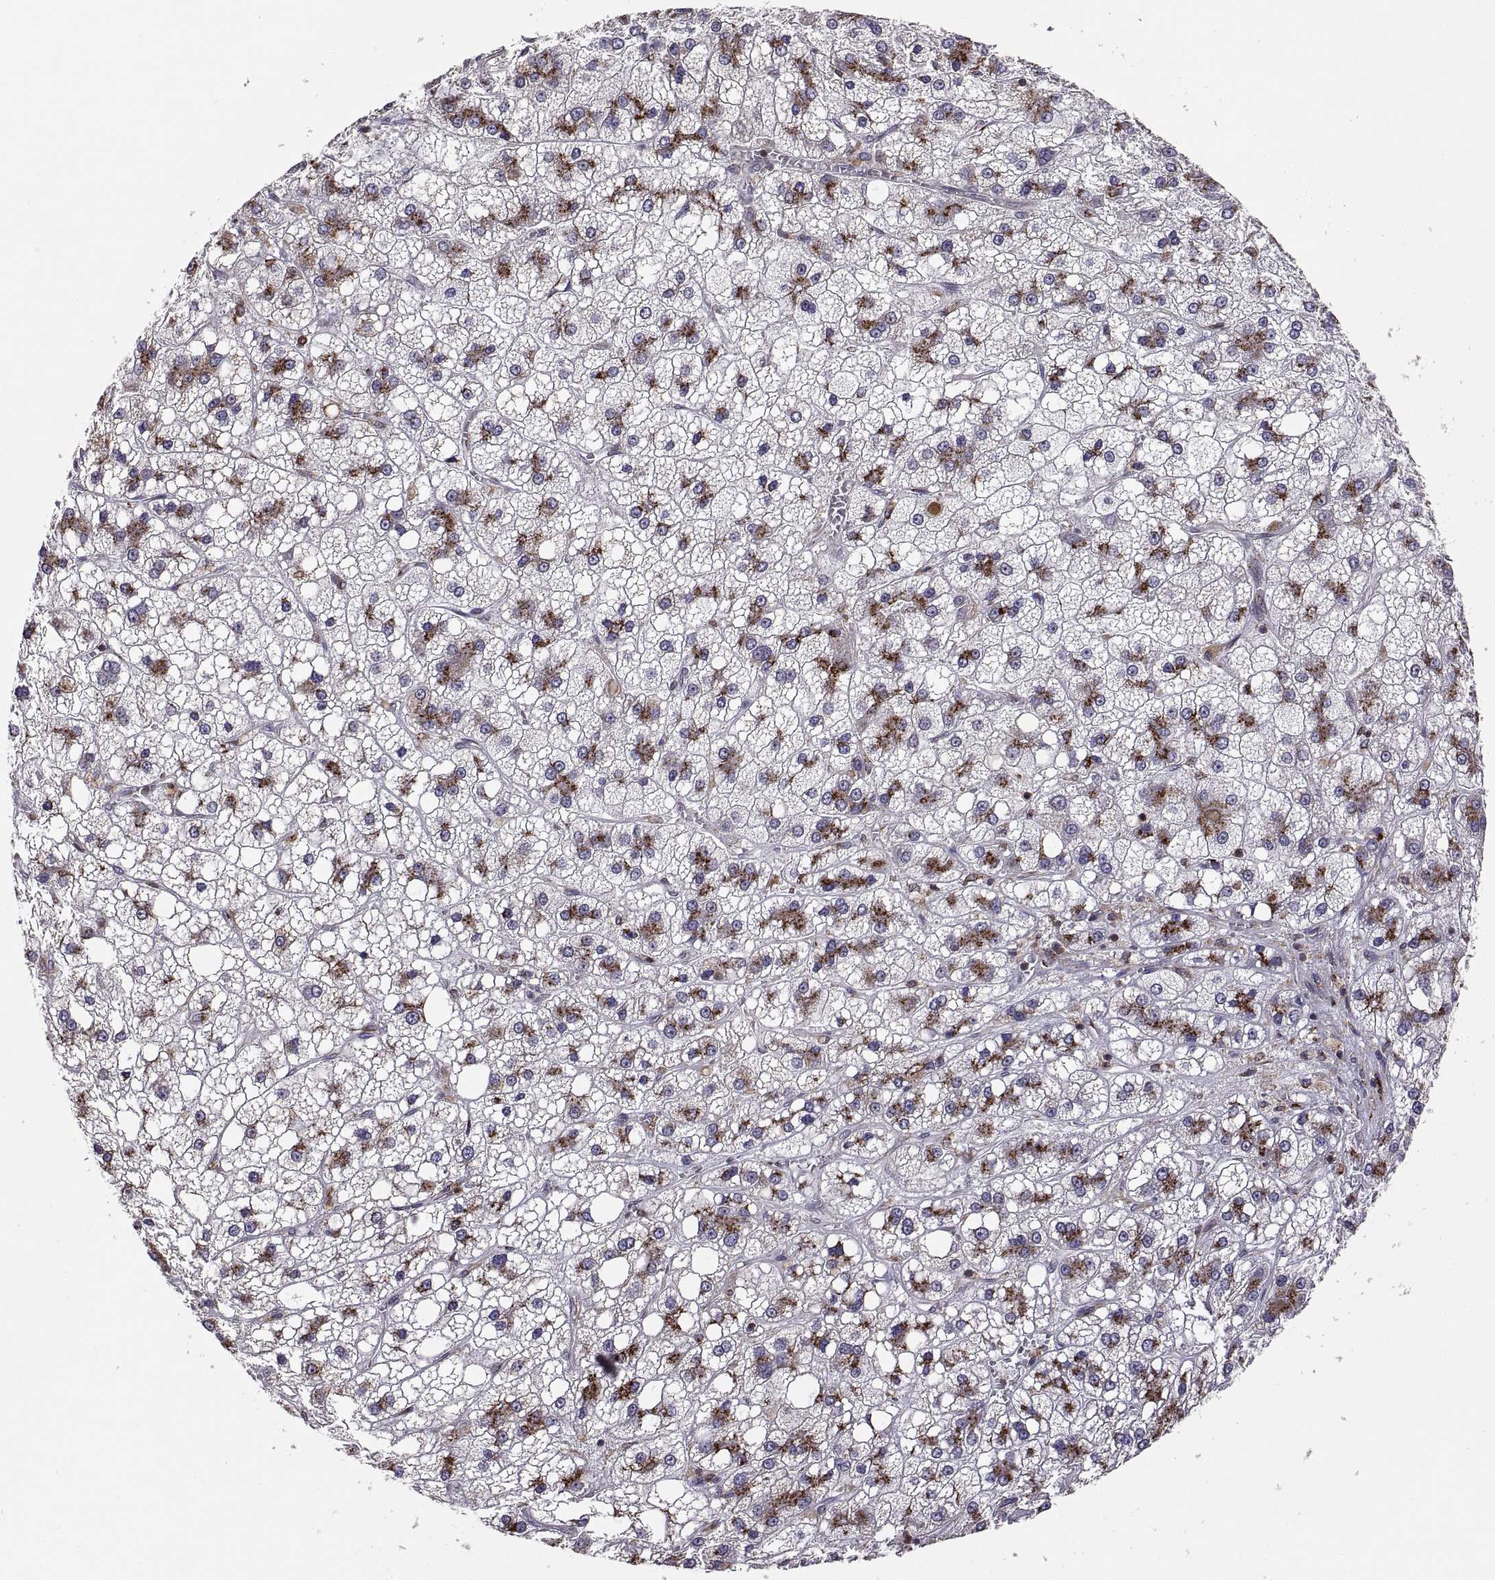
{"staining": {"intensity": "strong", "quantity": ">75%", "location": "cytoplasmic/membranous"}, "tissue": "liver cancer", "cell_type": "Tumor cells", "image_type": "cancer", "snomed": [{"axis": "morphology", "description": "Carcinoma, Hepatocellular, NOS"}, {"axis": "topography", "description": "Liver"}], "caption": "A high-resolution photomicrograph shows immunohistochemistry (IHC) staining of liver cancer (hepatocellular carcinoma), which reveals strong cytoplasmic/membranous positivity in approximately >75% of tumor cells.", "gene": "ACAP1", "patient": {"sex": "male", "age": 73}}